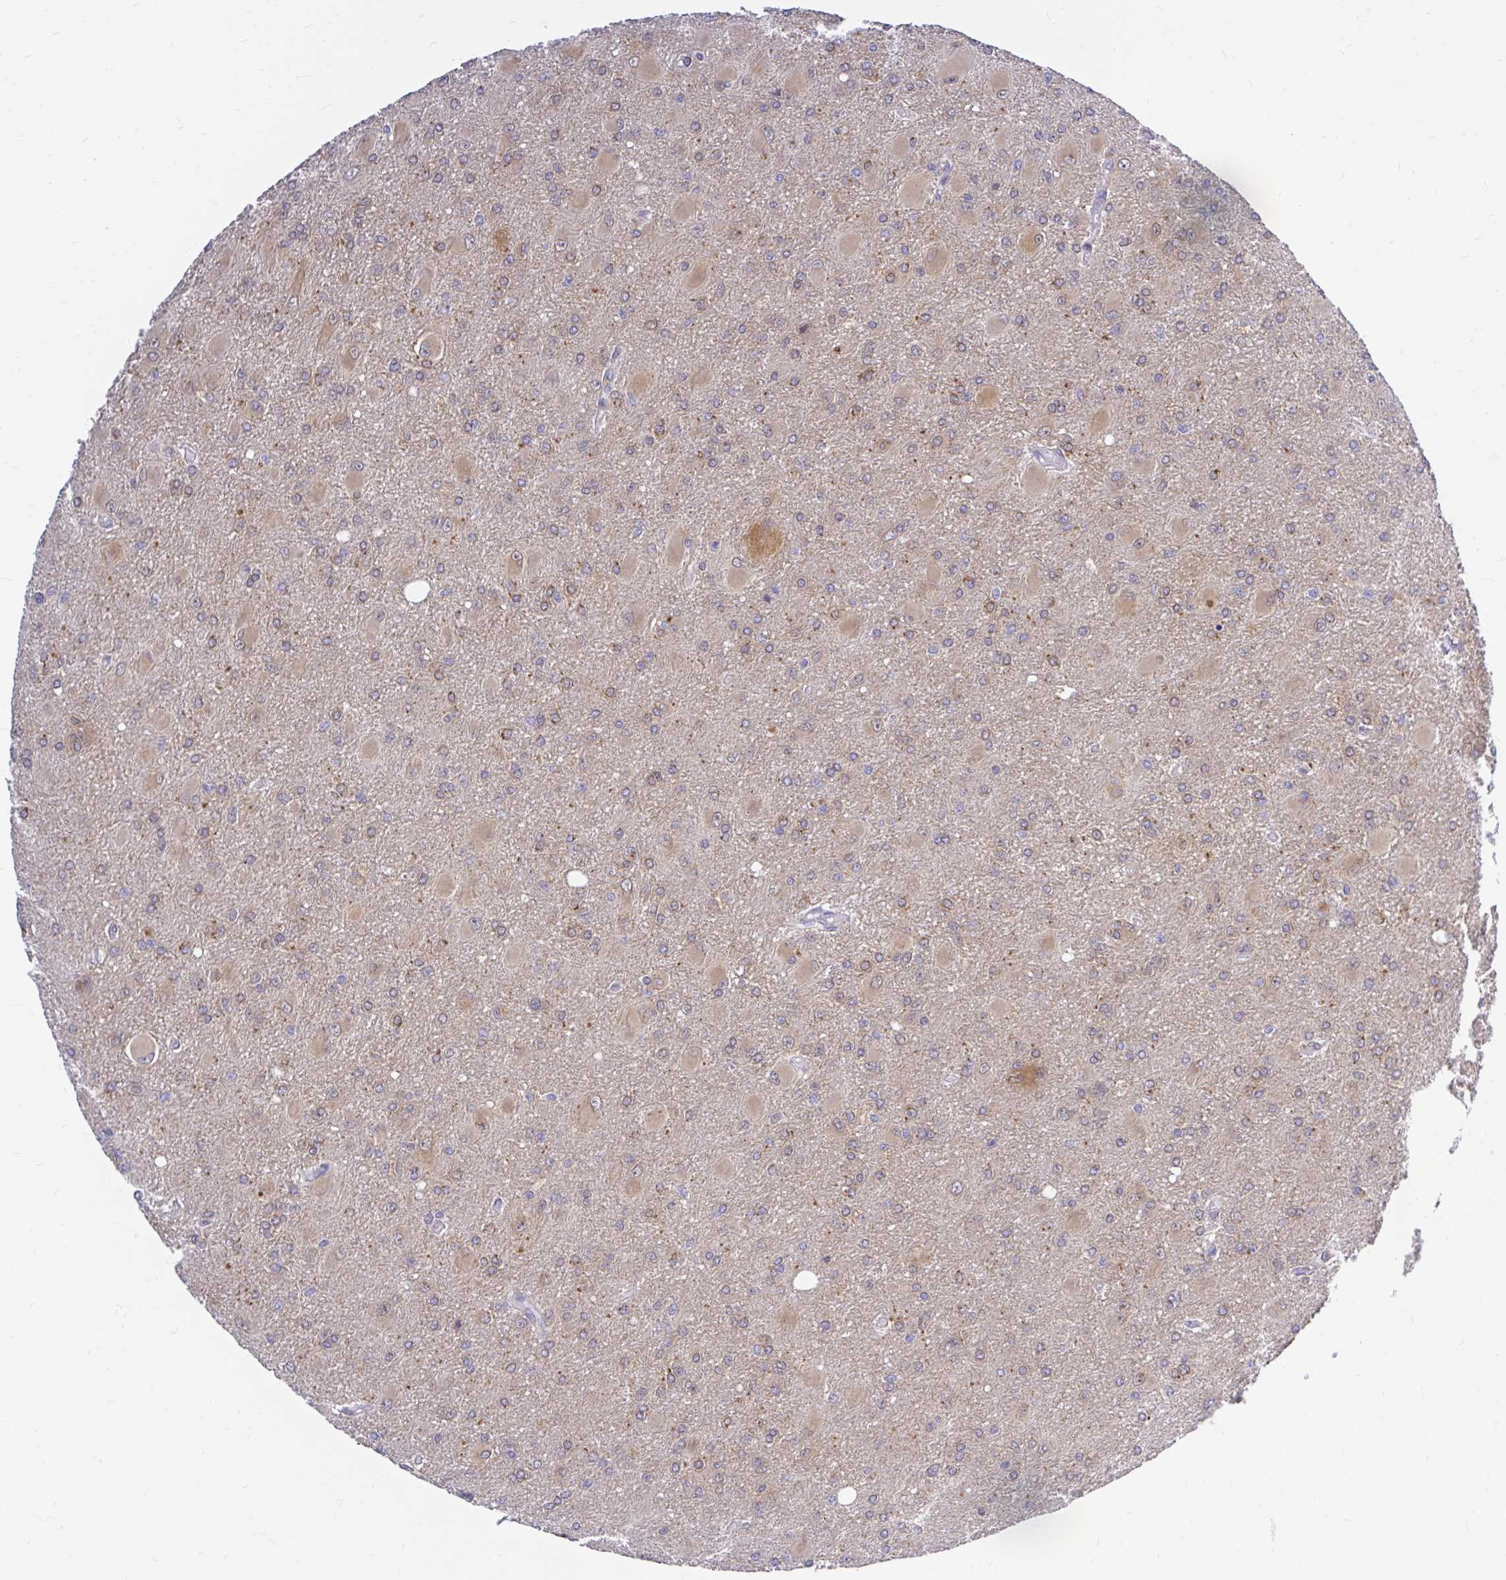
{"staining": {"intensity": "moderate", "quantity": "<25%", "location": "cytoplasmic/membranous"}, "tissue": "glioma", "cell_type": "Tumor cells", "image_type": "cancer", "snomed": [{"axis": "morphology", "description": "Glioma, malignant, High grade"}, {"axis": "topography", "description": "Brain"}], "caption": "High-power microscopy captured an IHC photomicrograph of glioma, revealing moderate cytoplasmic/membranous staining in approximately <25% of tumor cells. The staining was performed using DAB, with brown indicating positive protein expression. Nuclei are stained blue with hematoxylin.", "gene": "MAP1LC3A", "patient": {"sex": "male", "age": 67}}